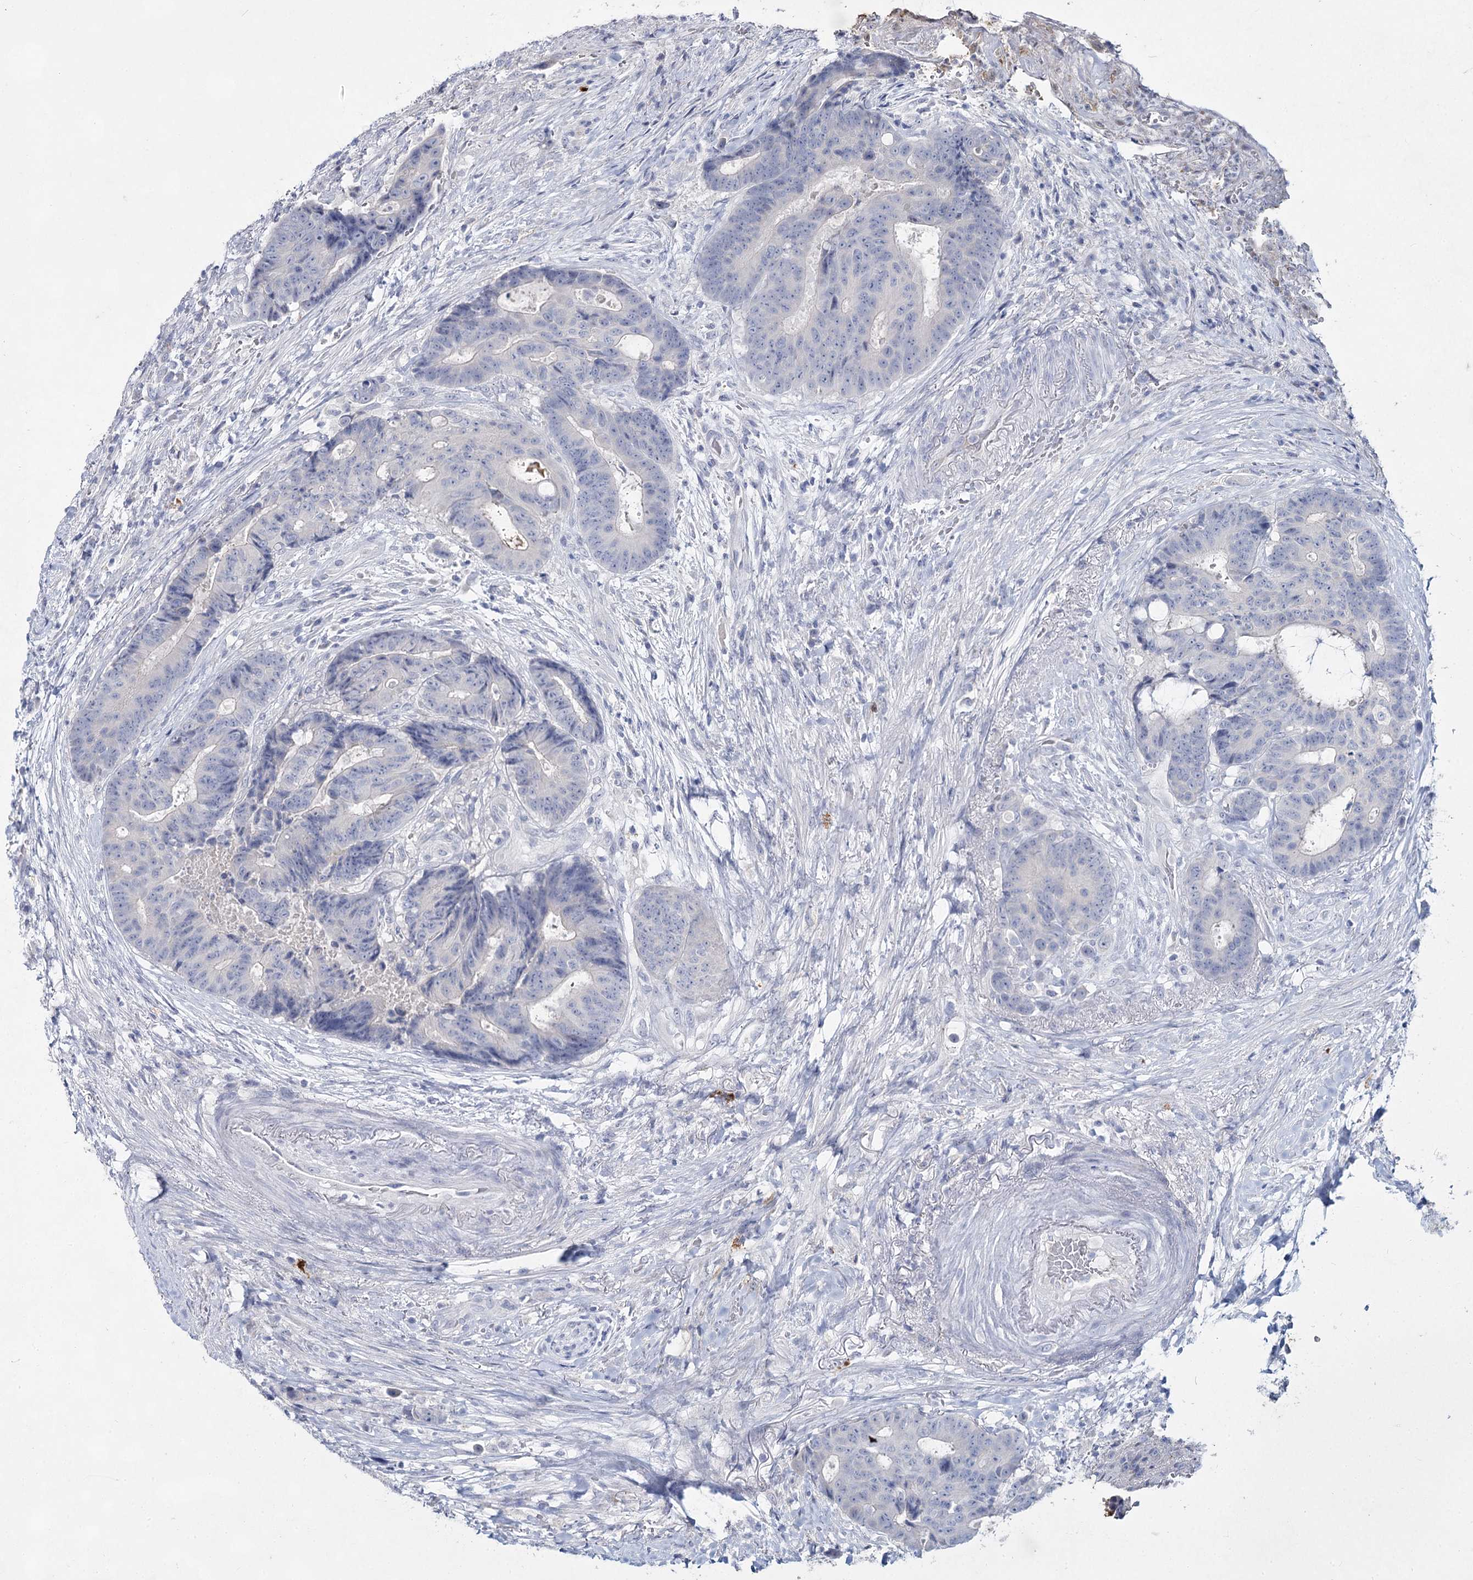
{"staining": {"intensity": "negative", "quantity": "none", "location": "none"}, "tissue": "colorectal cancer", "cell_type": "Tumor cells", "image_type": "cancer", "snomed": [{"axis": "morphology", "description": "Adenocarcinoma, NOS"}, {"axis": "topography", "description": "Rectum"}], "caption": "Immunohistochemistry of colorectal cancer (adenocarcinoma) displays no expression in tumor cells. (Stains: DAB immunohistochemistry with hematoxylin counter stain, Microscopy: brightfield microscopy at high magnification).", "gene": "CCDC73", "patient": {"sex": "male", "age": 69}}